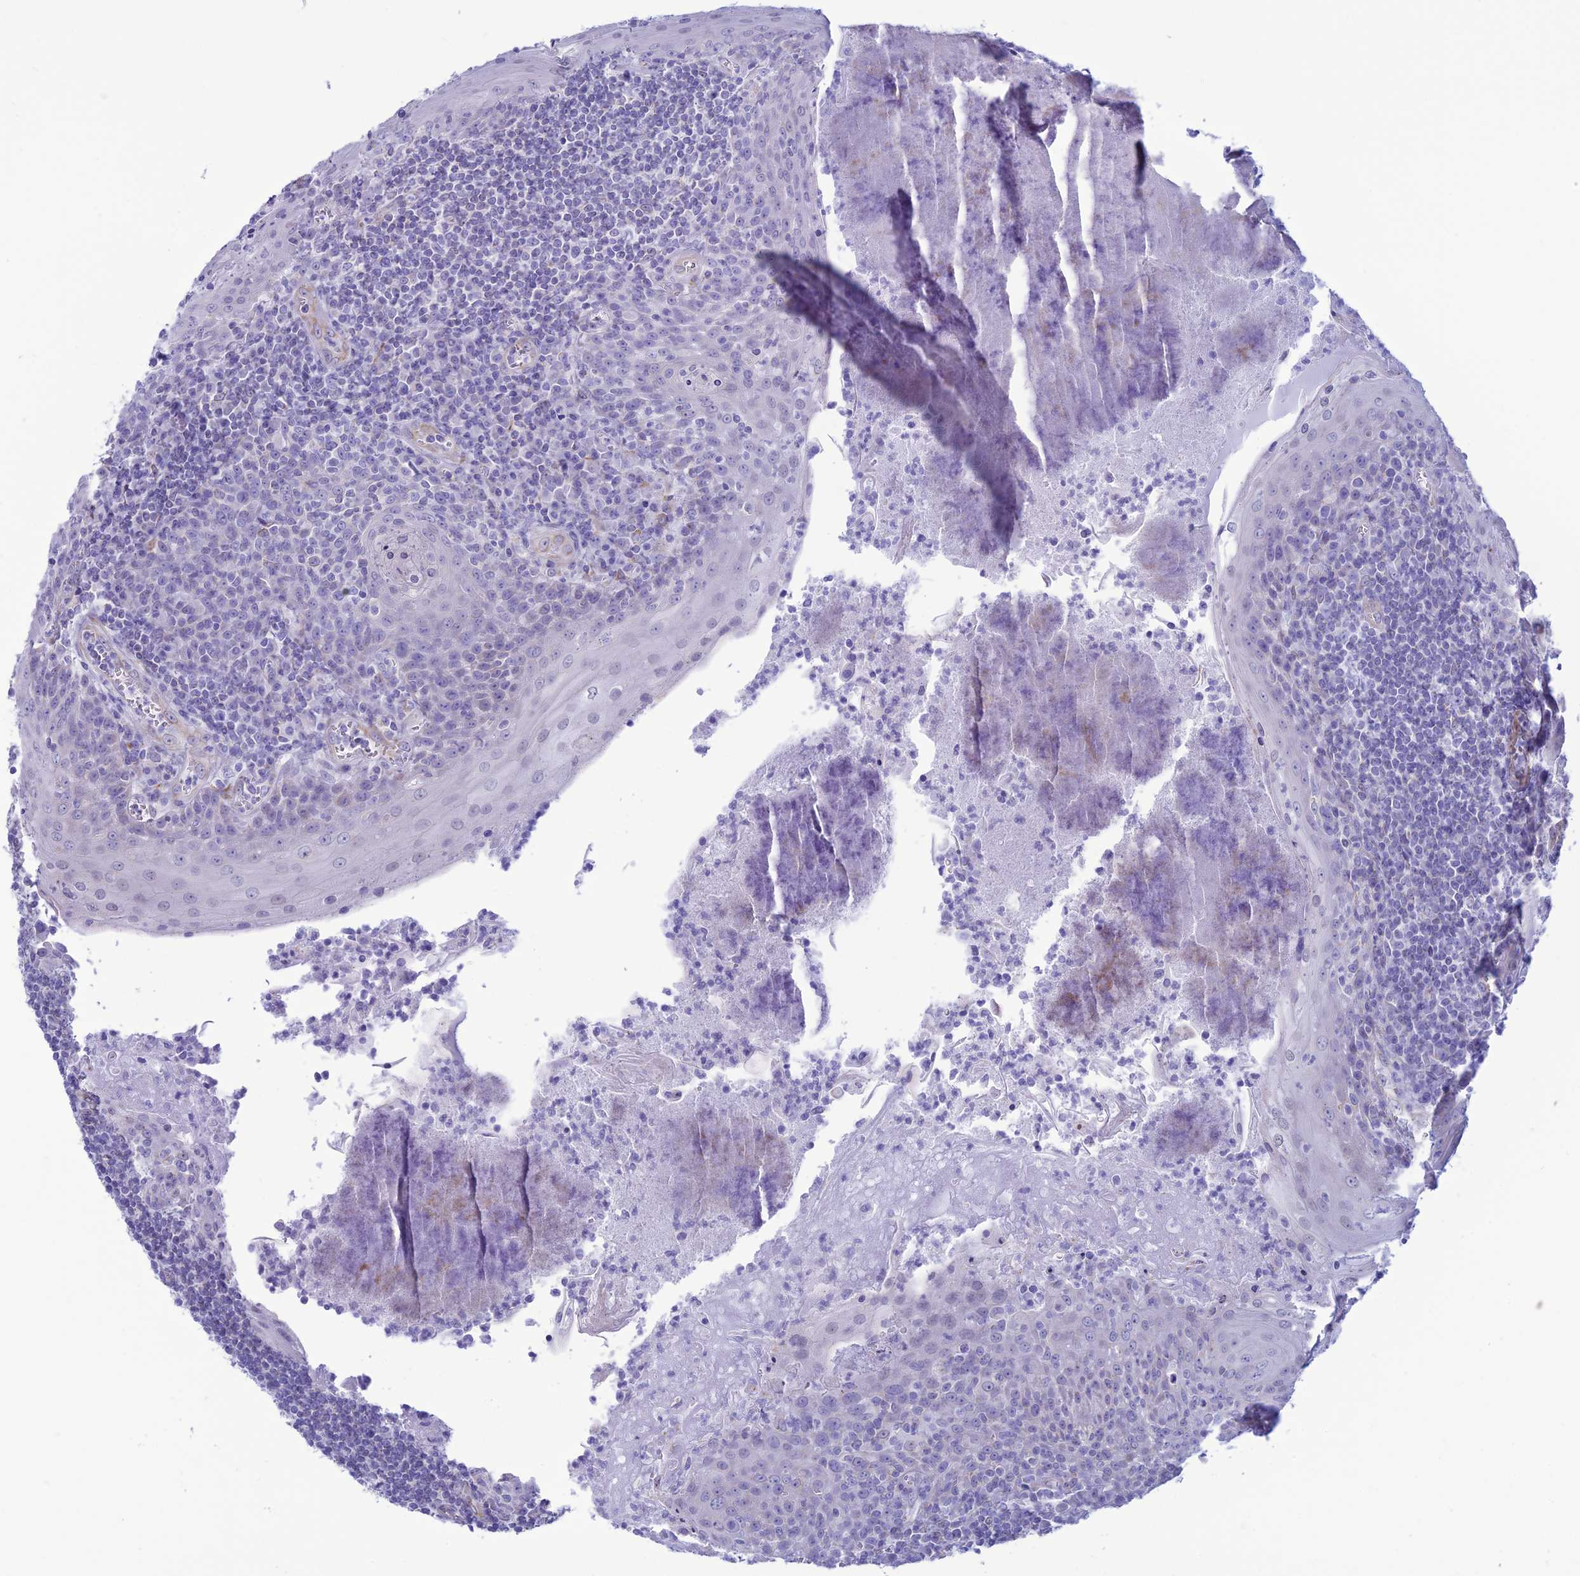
{"staining": {"intensity": "negative", "quantity": "none", "location": "none"}, "tissue": "tonsil", "cell_type": "Germinal center cells", "image_type": "normal", "snomed": [{"axis": "morphology", "description": "Normal tissue, NOS"}, {"axis": "topography", "description": "Tonsil"}], "caption": "IHC histopathology image of unremarkable tonsil stained for a protein (brown), which shows no expression in germinal center cells.", "gene": "CFAP210", "patient": {"sex": "male", "age": 27}}